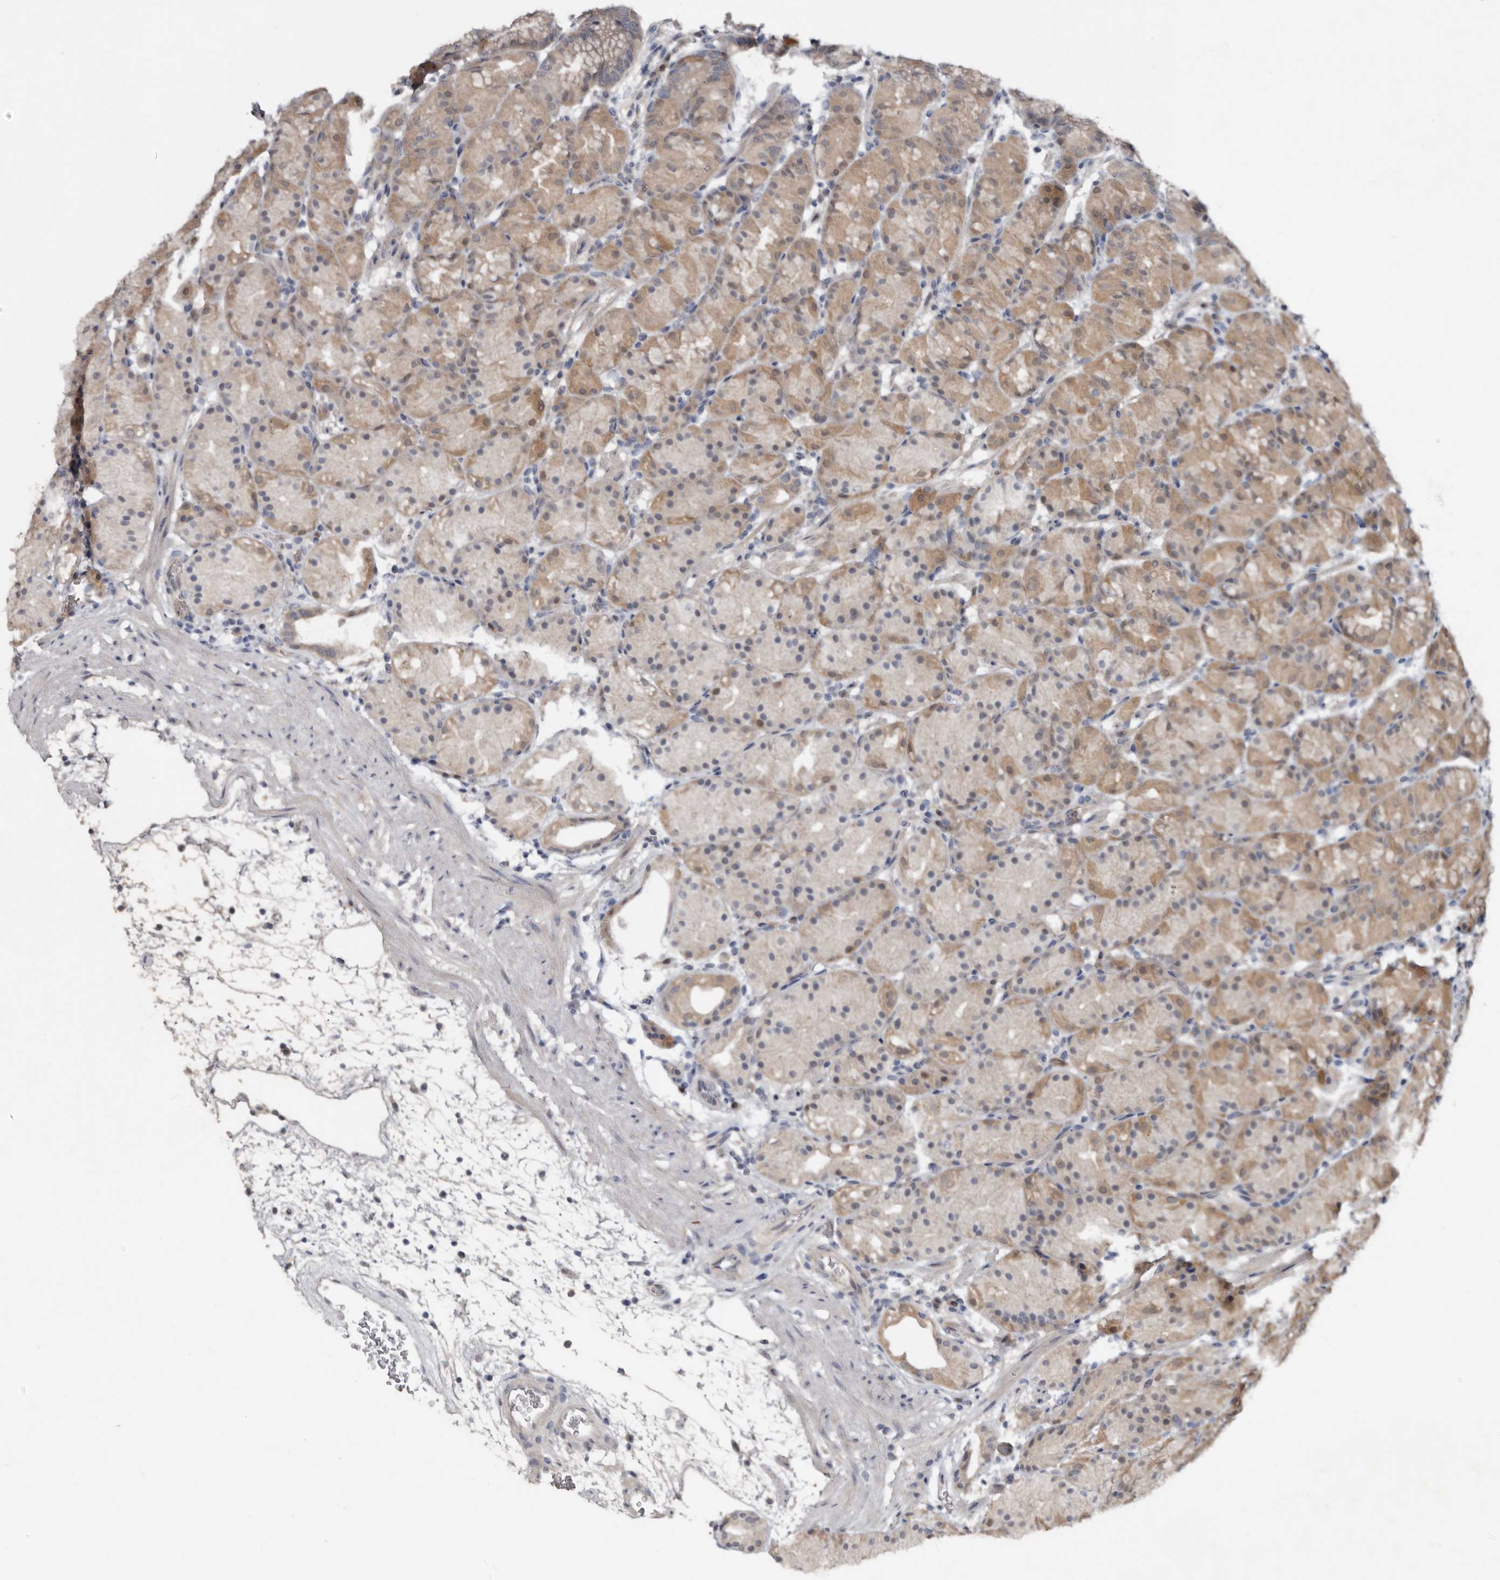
{"staining": {"intensity": "moderate", "quantity": "25%-75%", "location": "cytoplasmic/membranous"}, "tissue": "stomach", "cell_type": "Glandular cells", "image_type": "normal", "snomed": [{"axis": "morphology", "description": "Normal tissue, NOS"}, {"axis": "topography", "description": "Stomach, upper"}], "caption": "This is a histology image of IHC staining of benign stomach, which shows moderate positivity in the cytoplasmic/membranous of glandular cells.", "gene": "RBKS", "patient": {"sex": "male", "age": 48}}